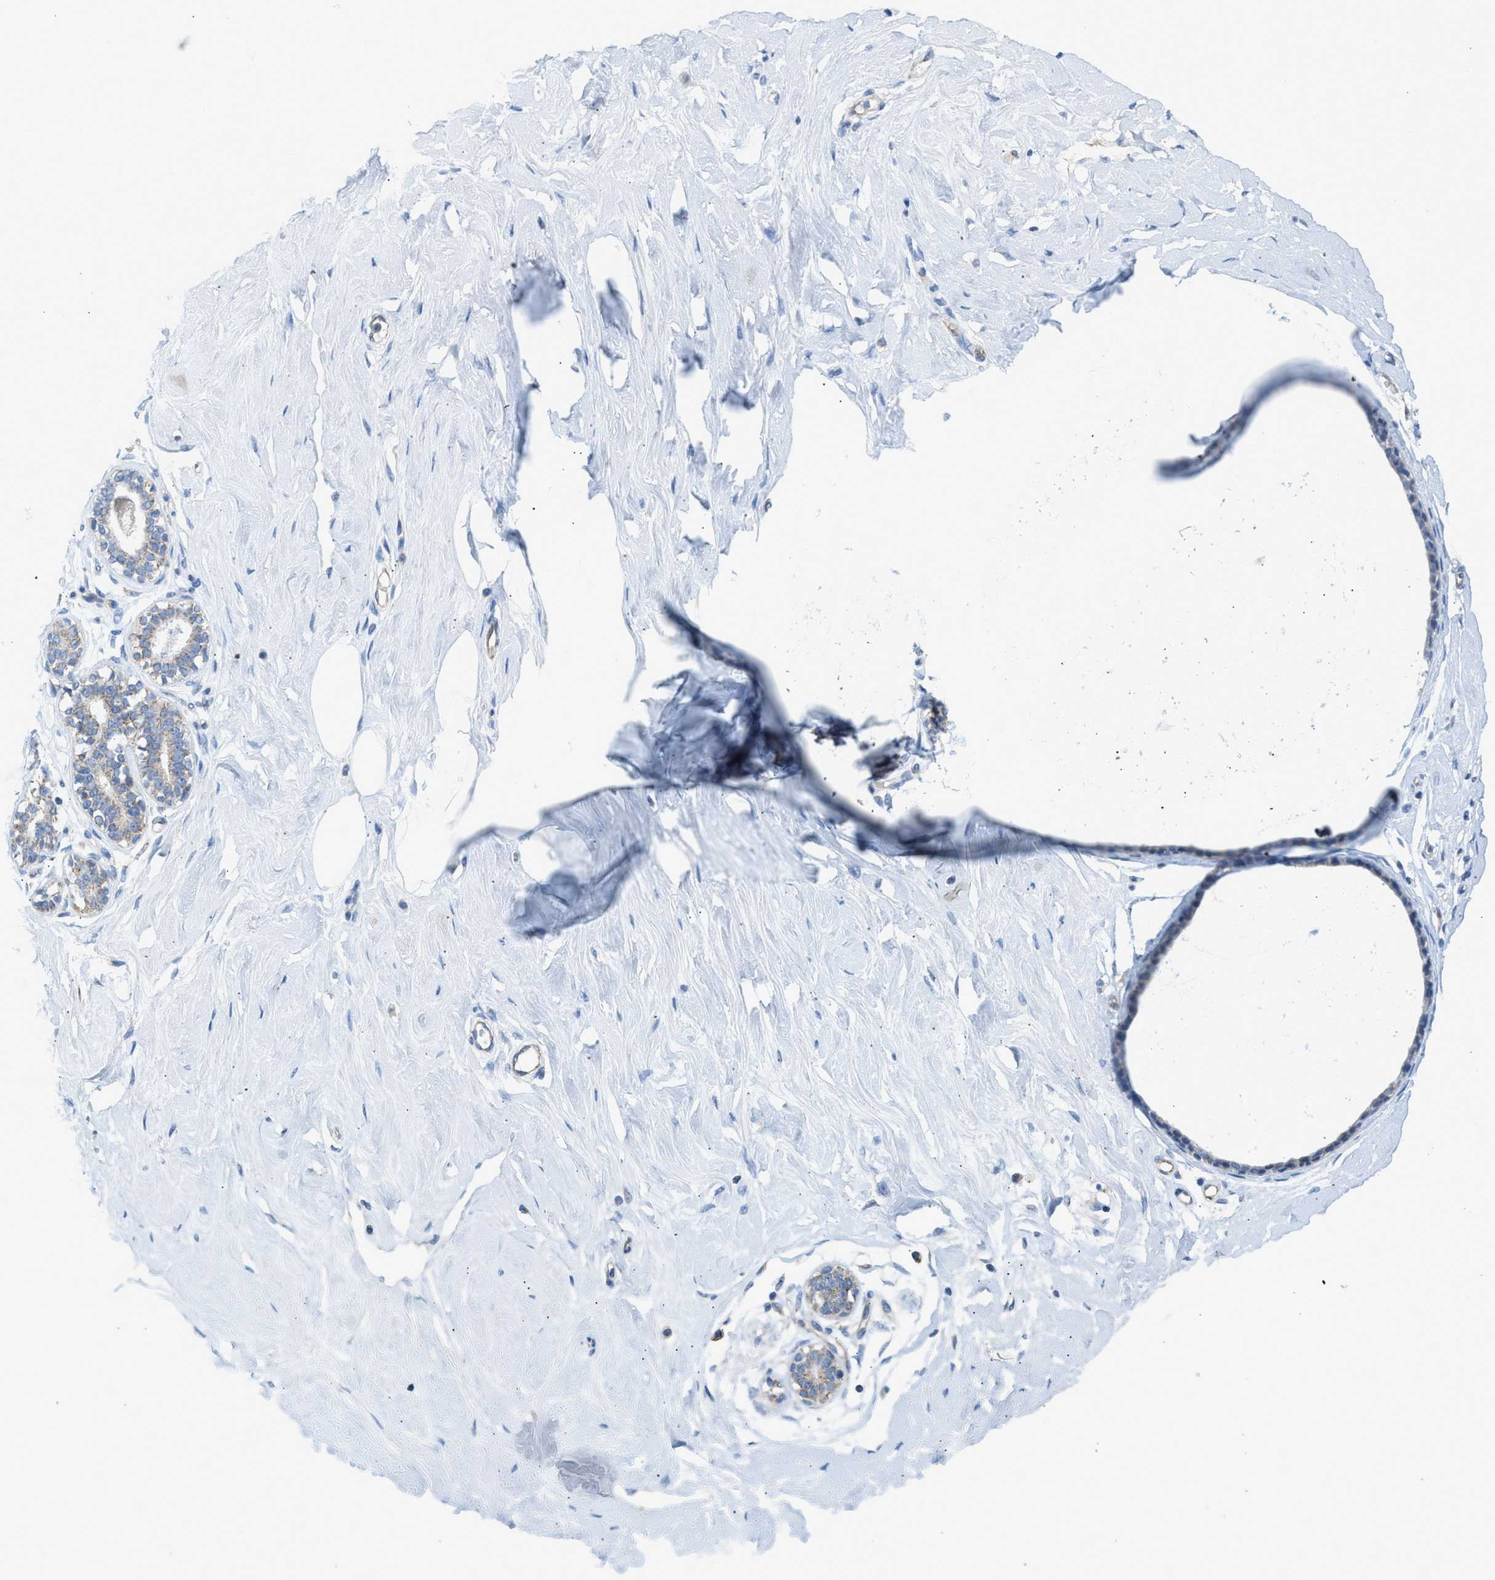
{"staining": {"intensity": "negative", "quantity": "none", "location": "none"}, "tissue": "breast", "cell_type": "Adipocytes", "image_type": "normal", "snomed": [{"axis": "morphology", "description": "Normal tissue, NOS"}, {"axis": "topography", "description": "Breast"}], "caption": "This is an immunohistochemistry photomicrograph of normal breast. There is no expression in adipocytes.", "gene": "GOT2", "patient": {"sex": "female", "age": 23}}